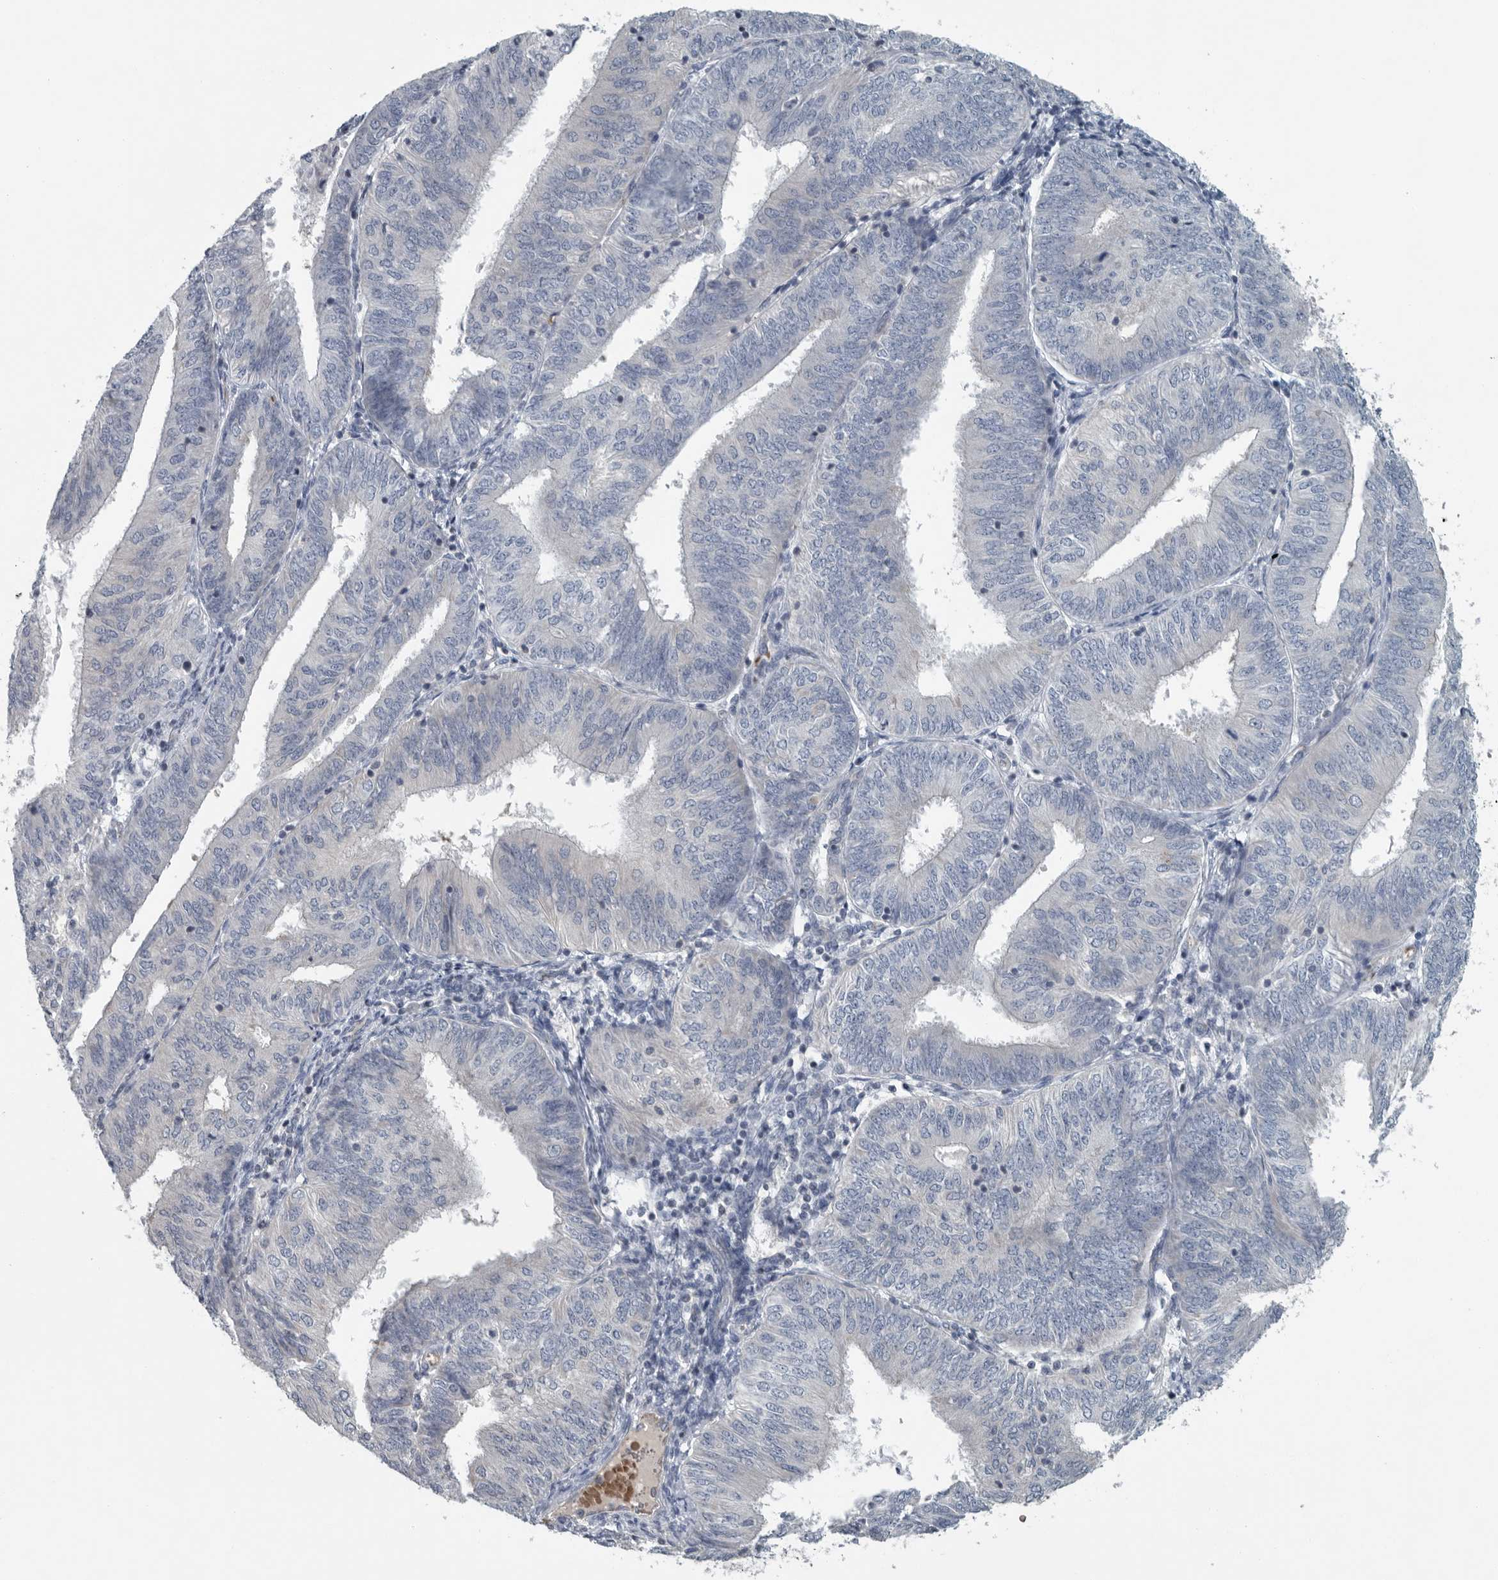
{"staining": {"intensity": "negative", "quantity": "none", "location": "none"}, "tissue": "endometrial cancer", "cell_type": "Tumor cells", "image_type": "cancer", "snomed": [{"axis": "morphology", "description": "Adenocarcinoma, NOS"}, {"axis": "topography", "description": "Endometrium"}], "caption": "High power microscopy micrograph of an immunohistochemistry (IHC) histopathology image of endometrial cancer, revealing no significant expression in tumor cells. (Brightfield microscopy of DAB (3,3'-diaminobenzidine) immunohistochemistry at high magnification).", "gene": "MPP3", "patient": {"sex": "female", "age": 58}}